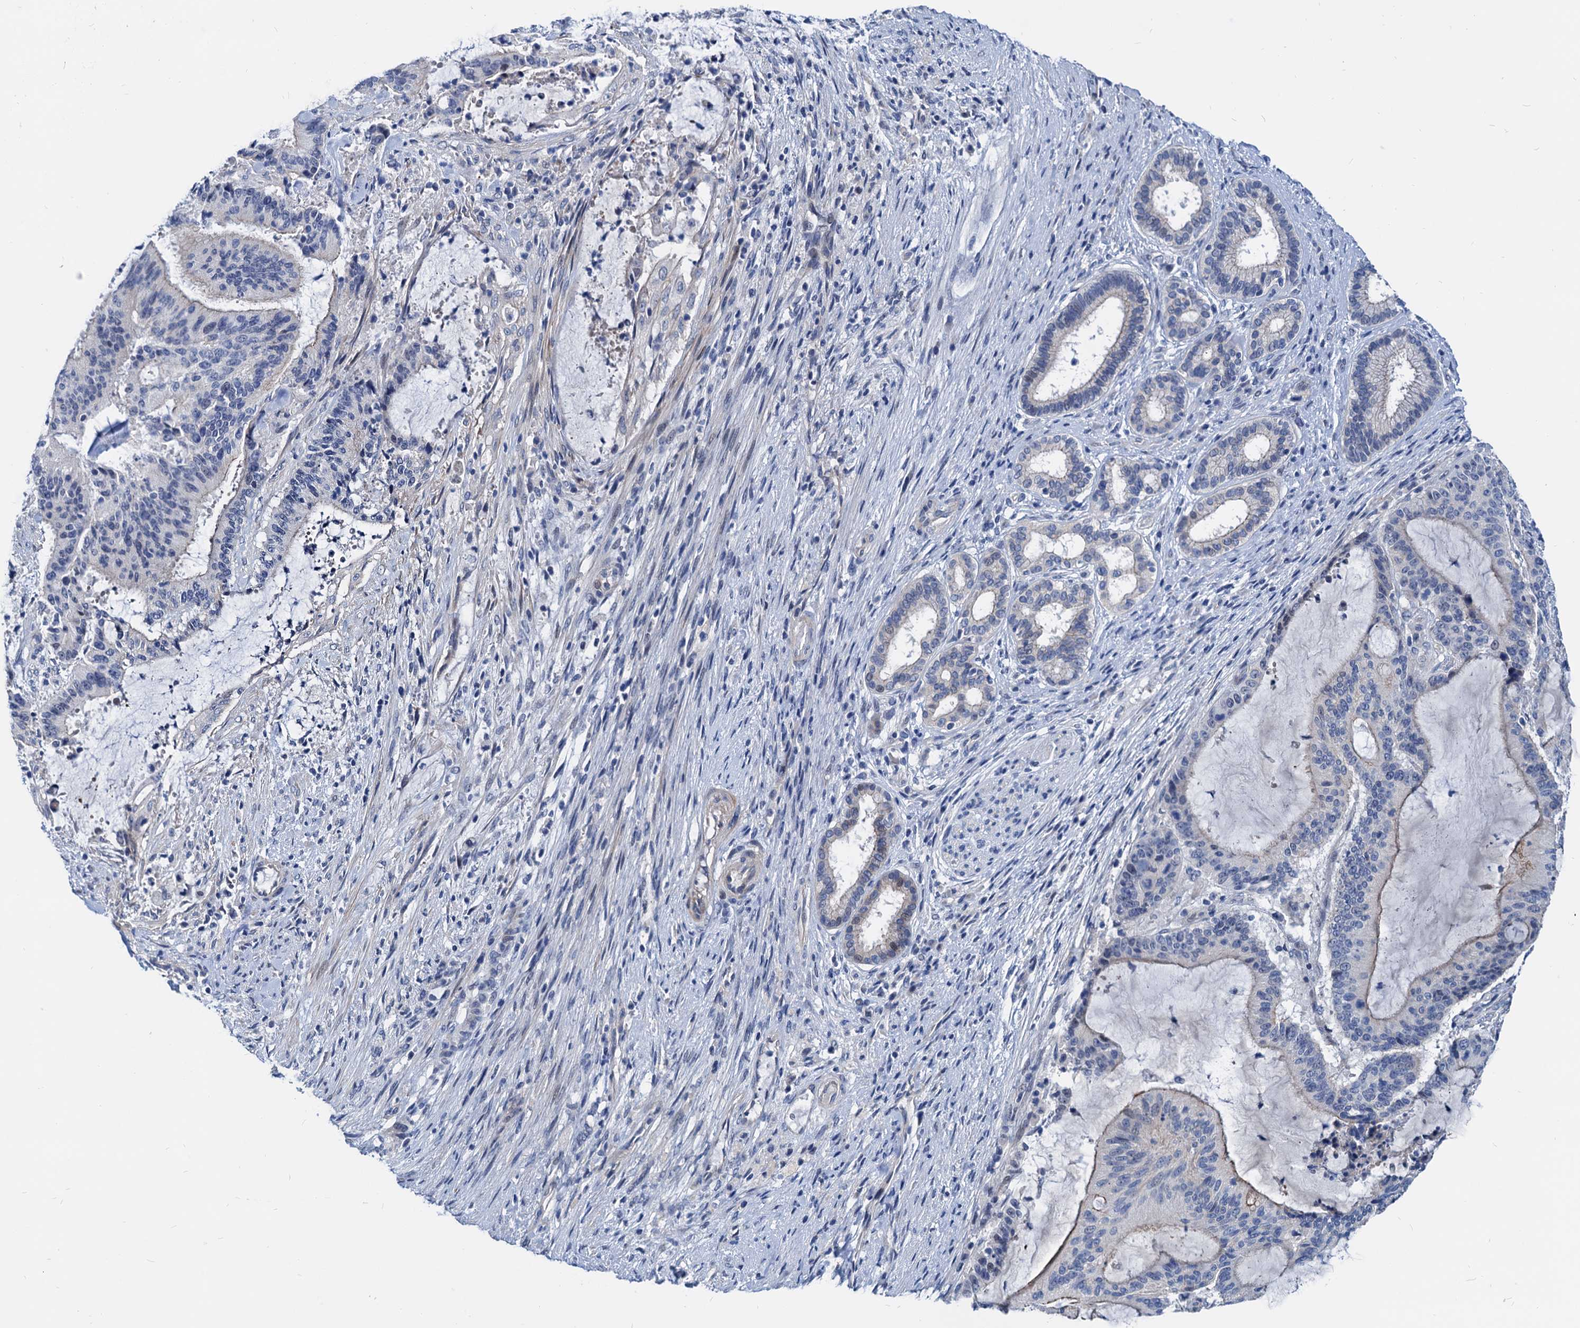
{"staining": {"intensity": "negative", "quantity": "none", "location": "none"}, "tissue": "liver cancer", "cell_type": "Tumor cells", "image_type": "cancer", "snomed": [{"axis": "morphology", "description": "Normal tissue, NOS"}, {"axis": "morphology", "description": "Cholangiocarcinoma"}, {"axis": "topography", "description": "Liver"}, {"axis": "topography", "description": "Peripheral nerve tissue"}], "caption": "There is no significant positivity in tumor cells of liver cancer (cholangiocarcinoma).", "gene": "HSF2", "patient": {"sex": "female", "age": 73}}